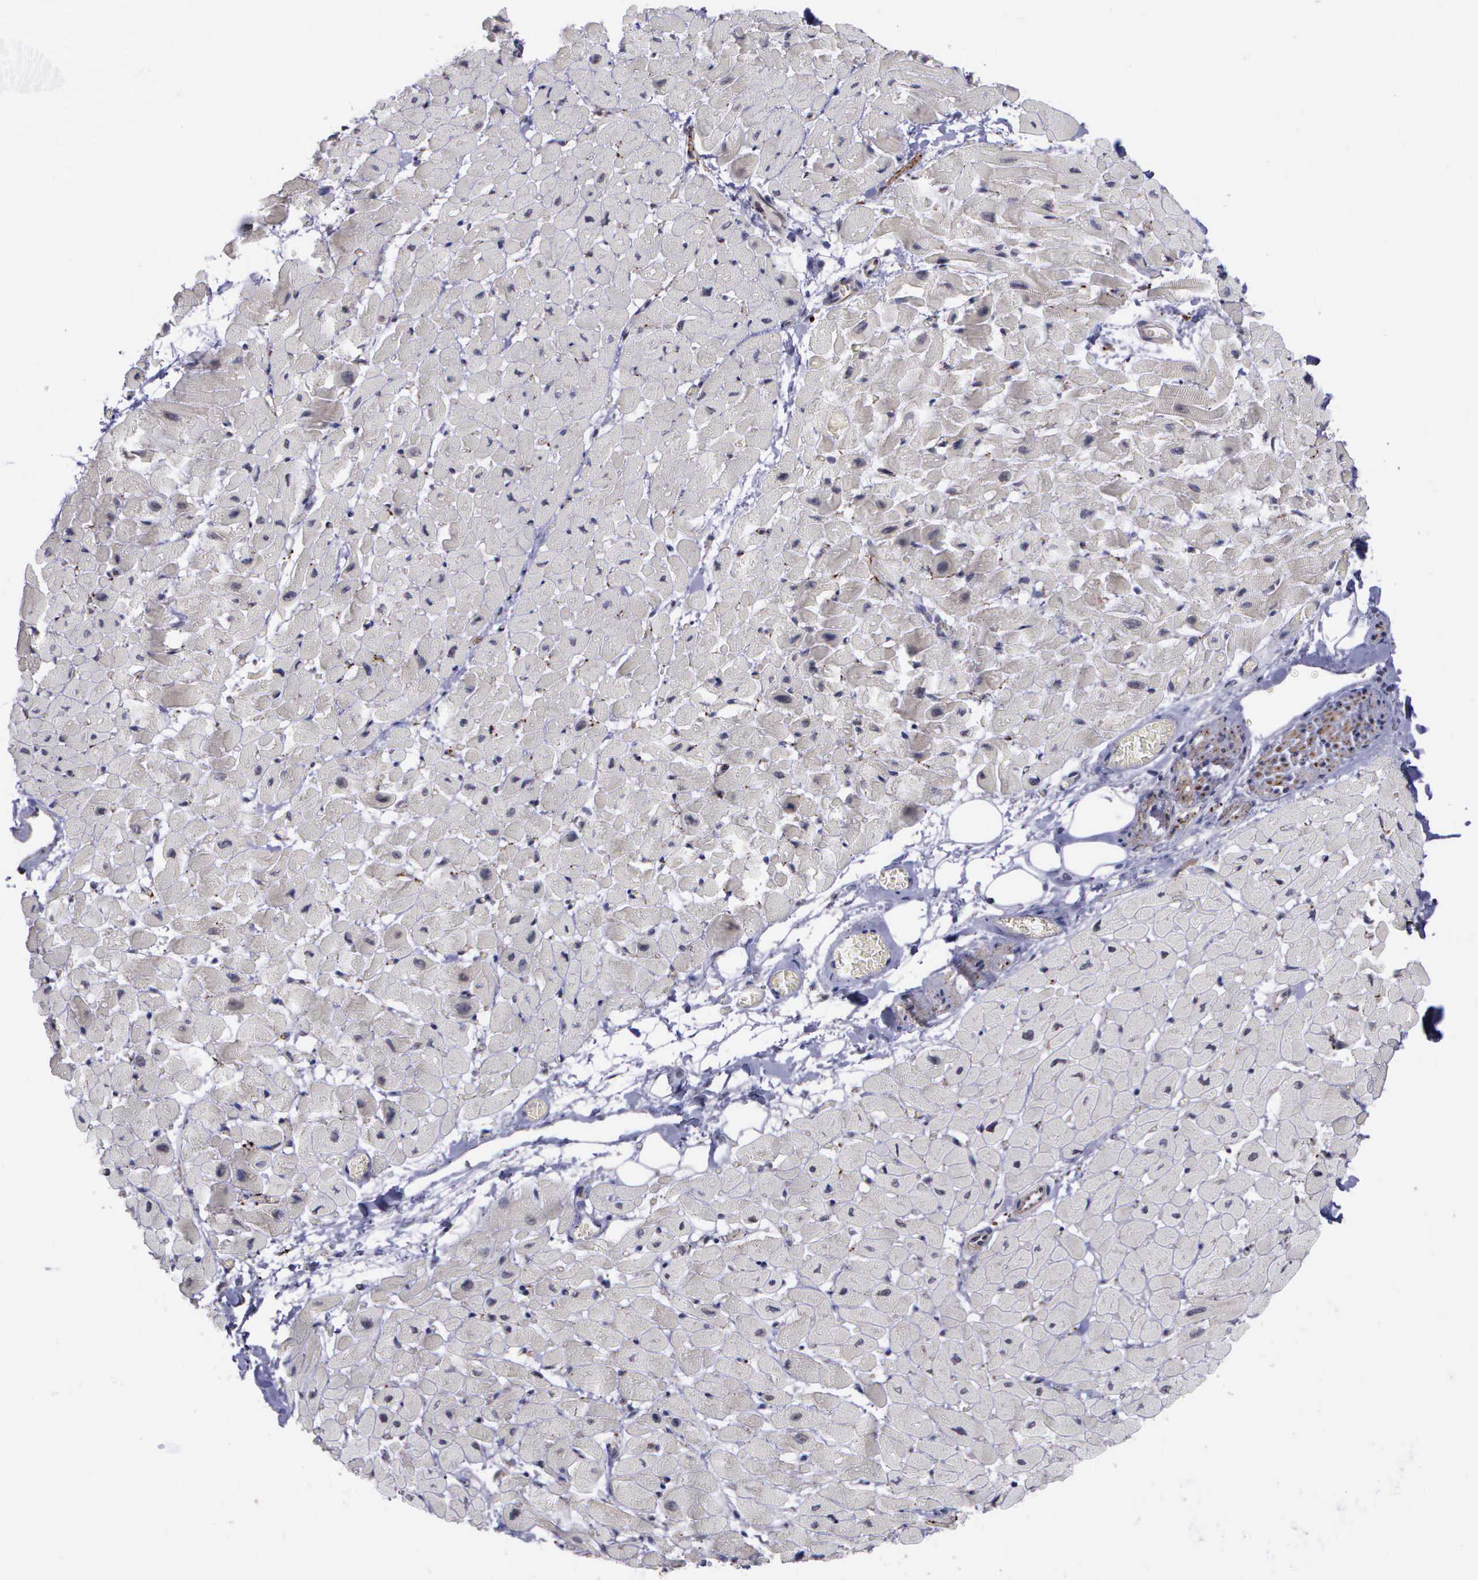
{"staining": {"intensity": "weak", "quantity": "<25%", "location": "cytoplasmic/membranous"}, "tissue": "heart muscle", "cell_type": "Cardiomyocytes", "image_type": "normal", "snomed": [{"axis": "morphology", "description": "Normal tissue, NOS"}, {"axis": "topography", "description": "Heart"}], "caption": "DAB immunohistochemical staining of unremarkable human heart muscle shows no significant staining in cardiomyocytes. The staining was performed using DAB (3,3'-diaminobenzidine) to visualize the protein expression in brown, while the nuclei were stained in blue with hematoxylin (Magnification: 20x).", "gene": "MAP3K9", "patient": {"sex": "male", "age": 45}}